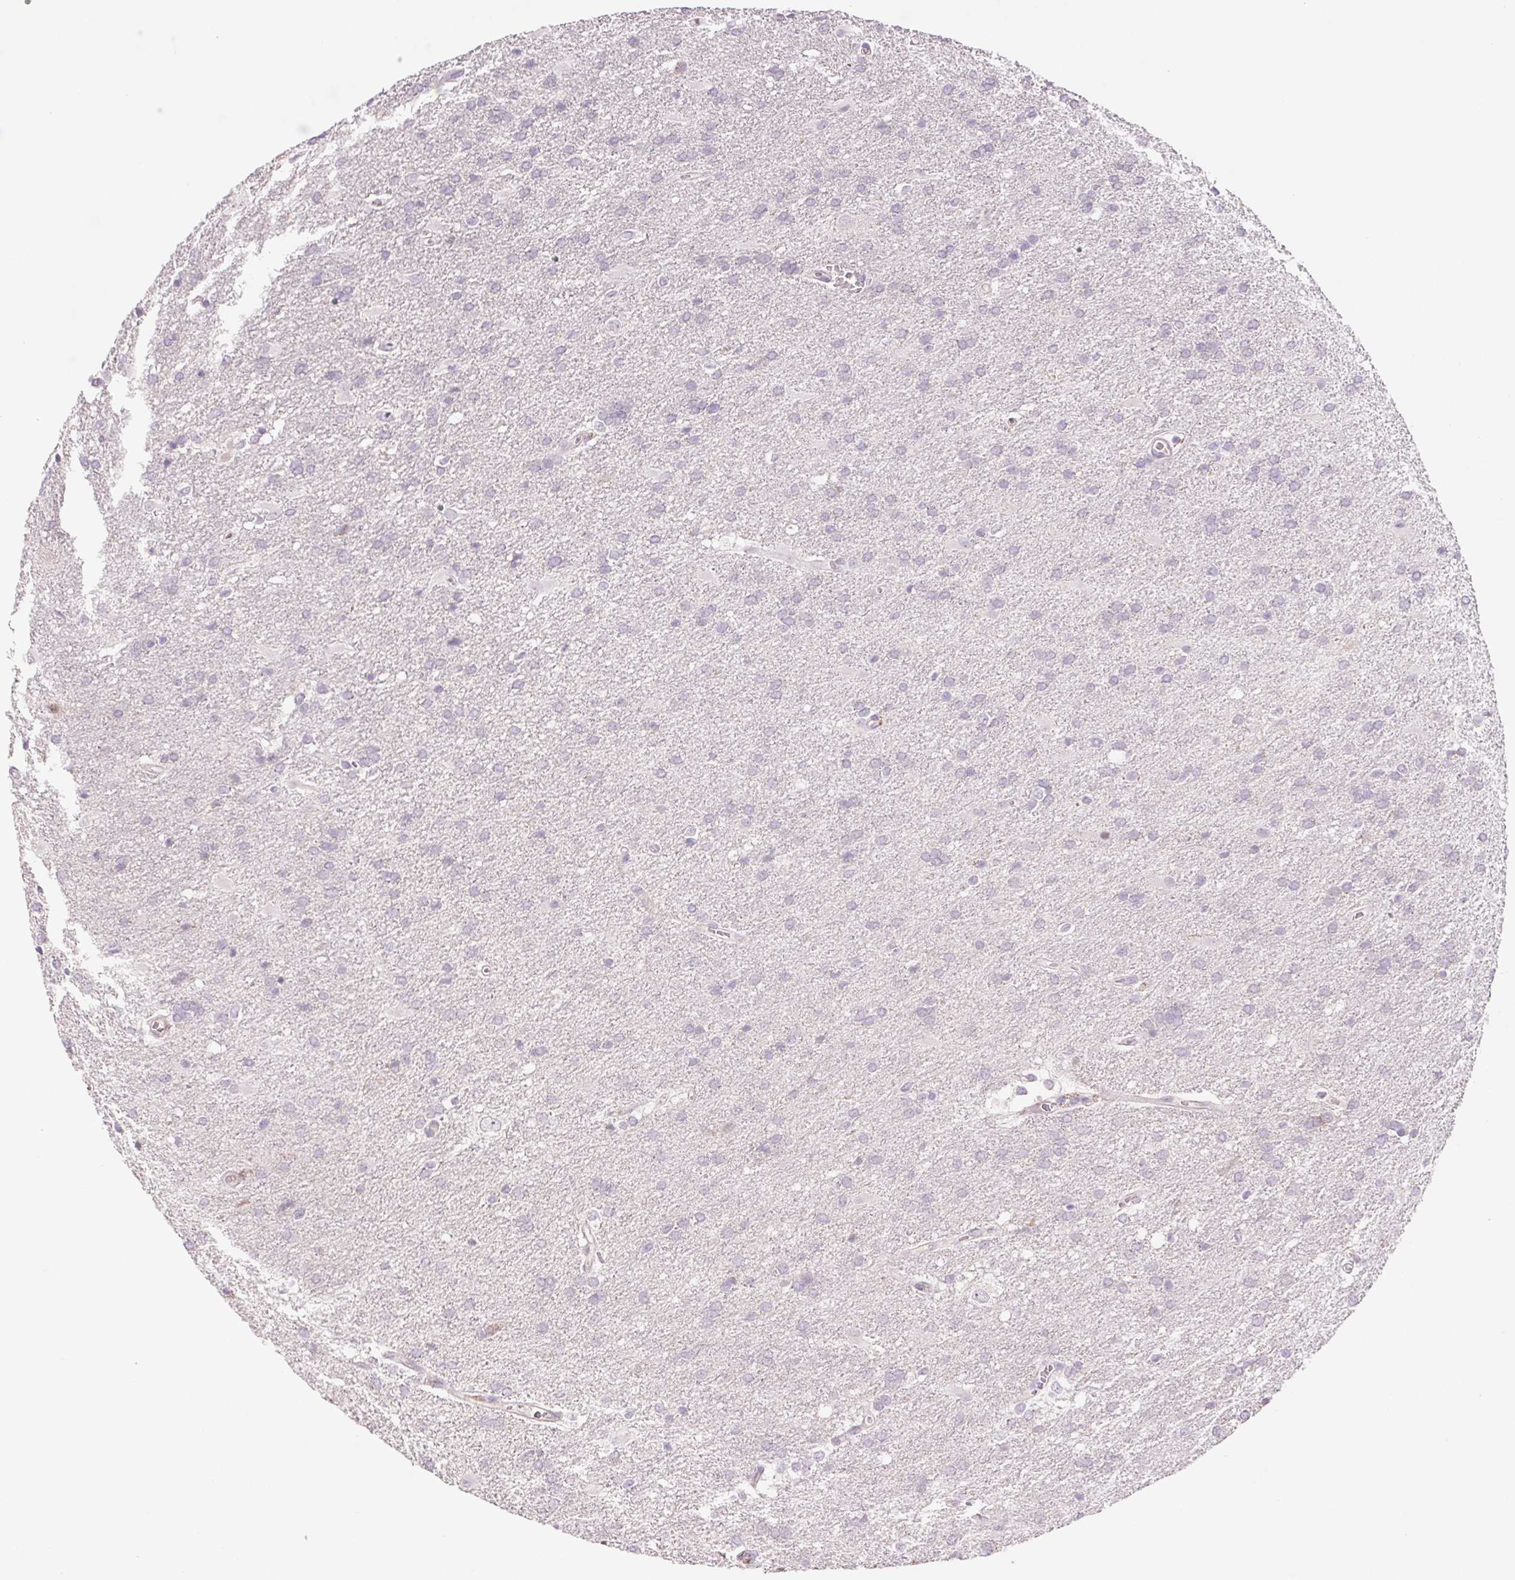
{"staining": {"intensity": "negative", "quantity": "none", "location": "none"}, "tissue": "glioma", "cell_type": "Tumor cells", "image_type": "cancer", "snomed": [{"axis": "morphology", "description": "Glioma, malignant, Low grade"}, {"axis": "topography", "description": "Brain"}], "caption": "DAB (3,3'-diaminobenzidine) immunohistochemical staining of human malignant low-grade glioma exhibits no significant positivity in tumor cells.", "gene": "KRT1", "patient": {"sex": "male", "age": 66}}